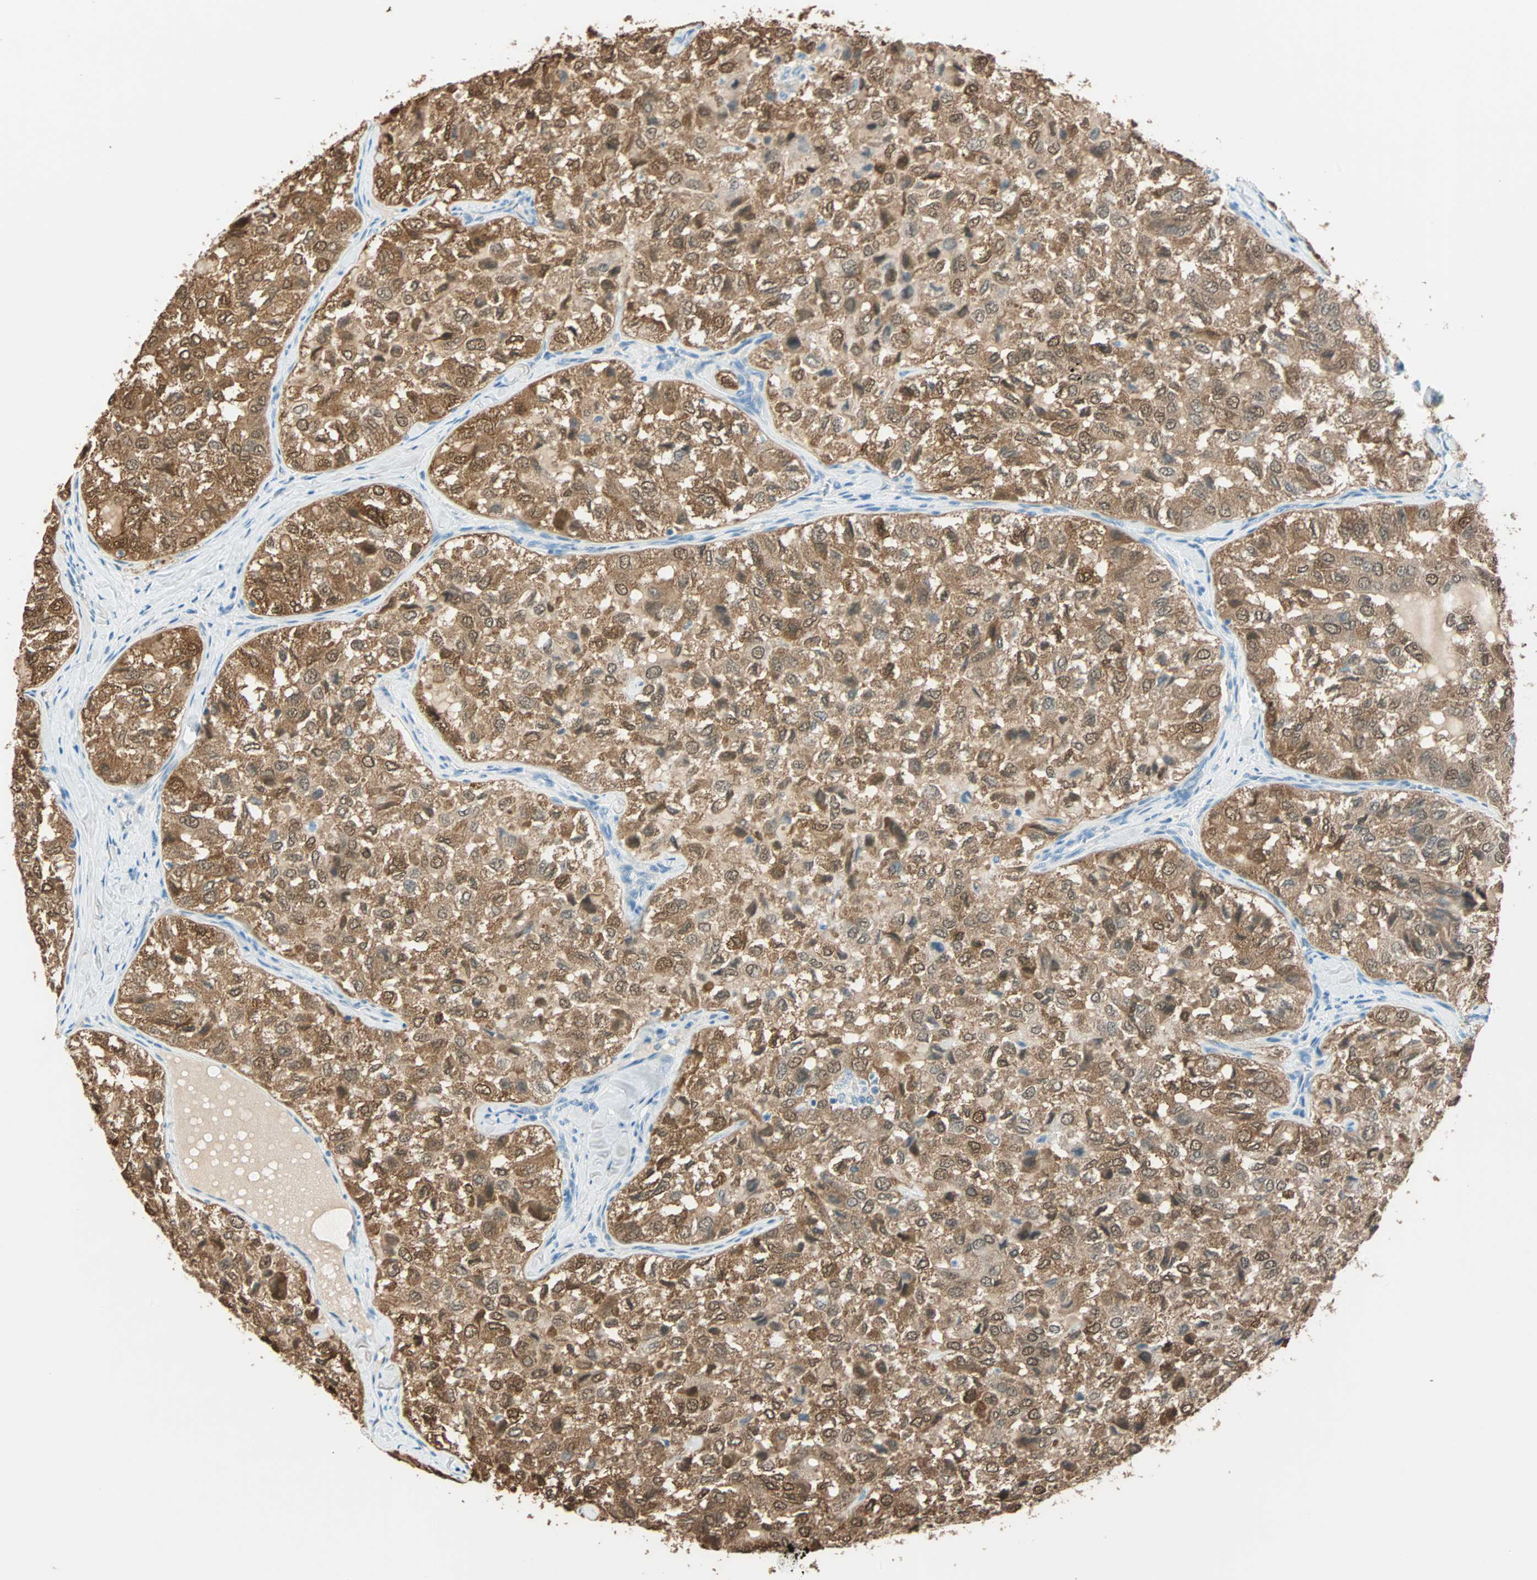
{"staining": {"intensity": "strong", "quantity": ">75%", "location": "cytoplasmic/membranous,nuclear"}, "tissue": "thyroid cancer", "cell_type": "Tumor cells", "image_type": "cancer", "snomed": [{"axis": "morphology", "description": "Follicular adenoma carcinoma, NOS"}, {"axis": "topography", "description": "Thyroid gland"}], "caption": "An IHC image of tumor tissue is shown. Protein staining in brown shows strong cytoplasmic/membranous and nuclear positivity in thyroid cancer (follicular adenoma carcinoma) within tumor cells. (Brightfield microscopy of DAB IHC at high magnification).", "gene": "S100A1", "patient": {"sex": "male", "age": 75}}